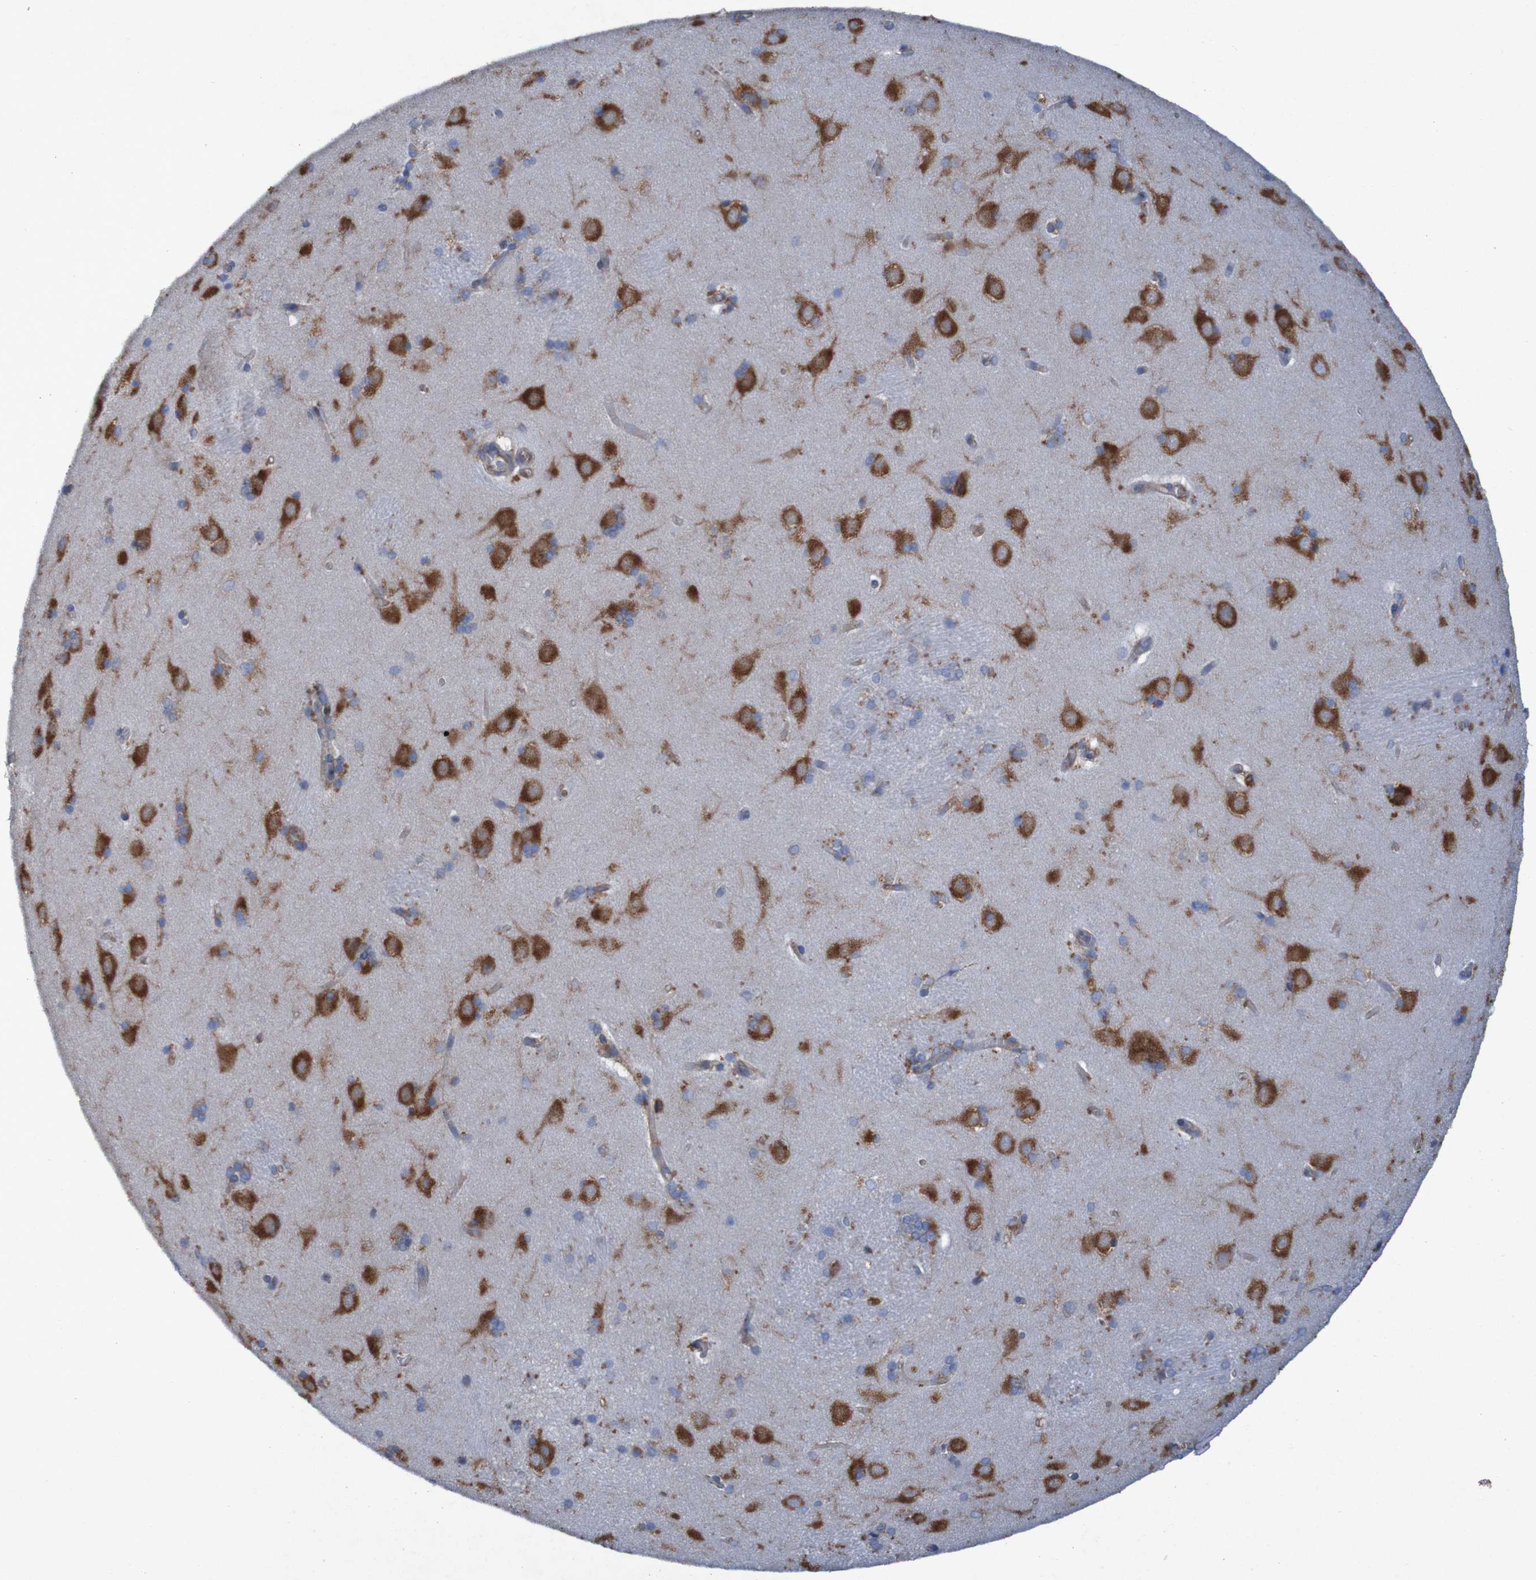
{"staining": {"intensity": "weak", "quantity": "25%-75%", "location": "cytoplasmic/membranous"}, "tissue": "caudate", "cell_type": "Glial cells", "image_type": "normal", "snomed": [{"axis": "morphology", "description": "Normal tissue, NOS"}, {"axis": "topography", "description": "Lateral ventricle wall"}], "caption": "Immunohistochemistry (IHC) of benign caudate reveals low levels of weak cytoplasmic/membranous expression in about 25%-75% of glial cells. The protein is shown in brown color, while the nuclei are stained blue.", "gene": "RPL10L", "patient": {"sex": "female", "age": 19}}